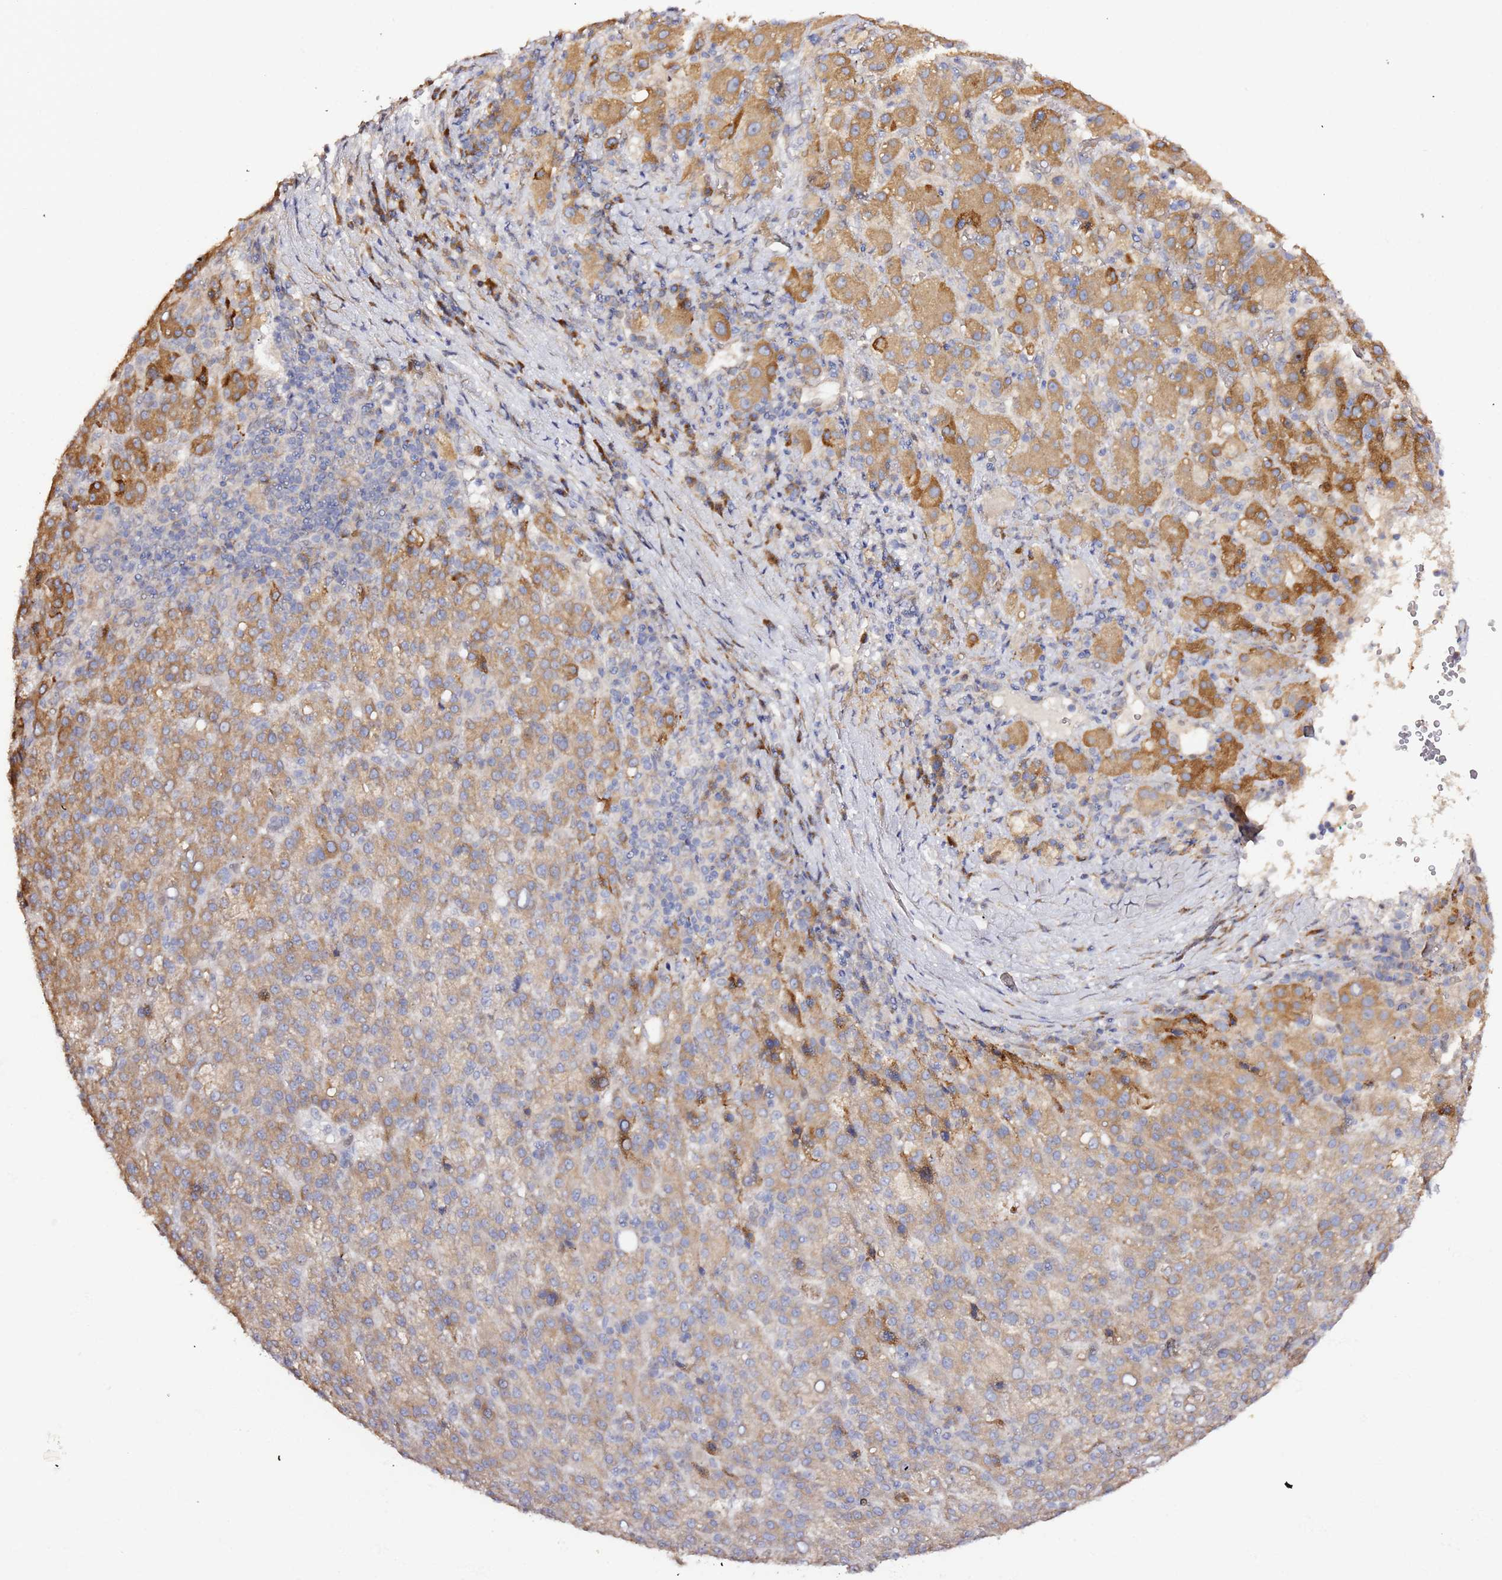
{"staining": {"intensity": "moderate", "quantity": "25%-75%", "location": "cytoplasmic/membranous"}, "tissue": "liver cancer", "cell_type": "Tumor cells", "image_type": "cancer", "snomed": [{"axis": "morphology", "description": "Carcinoma, Hepatocellular, NOS"}, {"axis": "topography", "description": "Liver"}], "caption": "Immunohistochemical staining of liver cancer (hepatocellular carcinoma) reveals medium levels of moderate cytoplasmic/membranous staining in about 25%-75% of tumor cells. Nuclei are stained in blue.", "gene": "HSD17B7", "patient": {"sex": "female", "age": 58}}